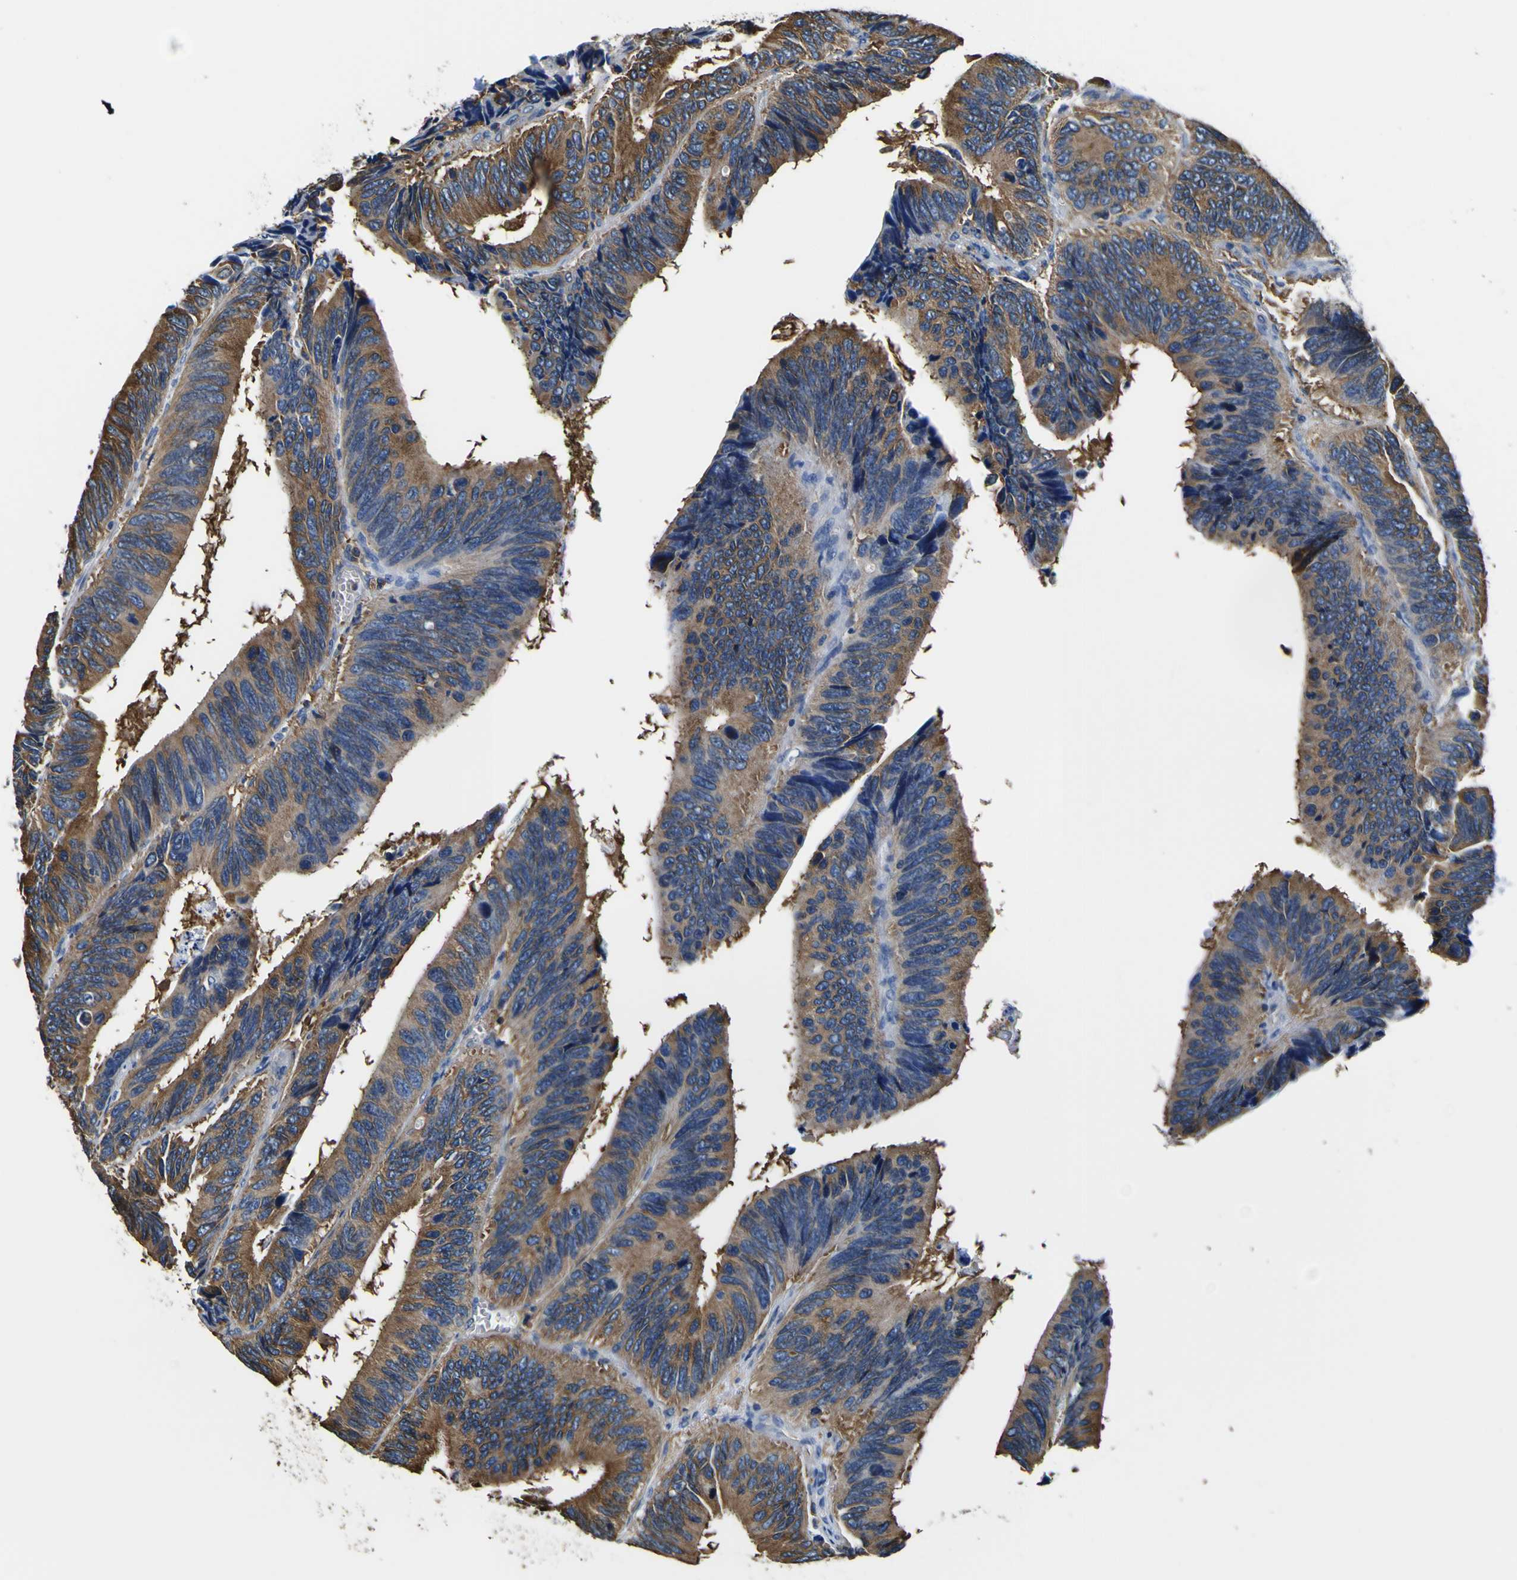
{"staining": {"intensity": "moderate", "quantity": ">75%", "location": "cytoplasmic/membranous"}, "tissue": "colorectal cancer", "cell_type": "Tumor cells", "image_type": "cancer", "snomed": [{"axis": "morphology", "description": "Adenocarcinoma, NOS"}, {"axis": "topography", "description": "Colon"}], "caption": "IHC micrograph of adenocarcinoma (colorectal) stained for a protein (brown), which reveals medium levels of moderate cytoplasmic/membranous staining in about >75% of tumor cells.", "gene": "TUBA1B", "patient": {"sex": "male", "age": 72}}